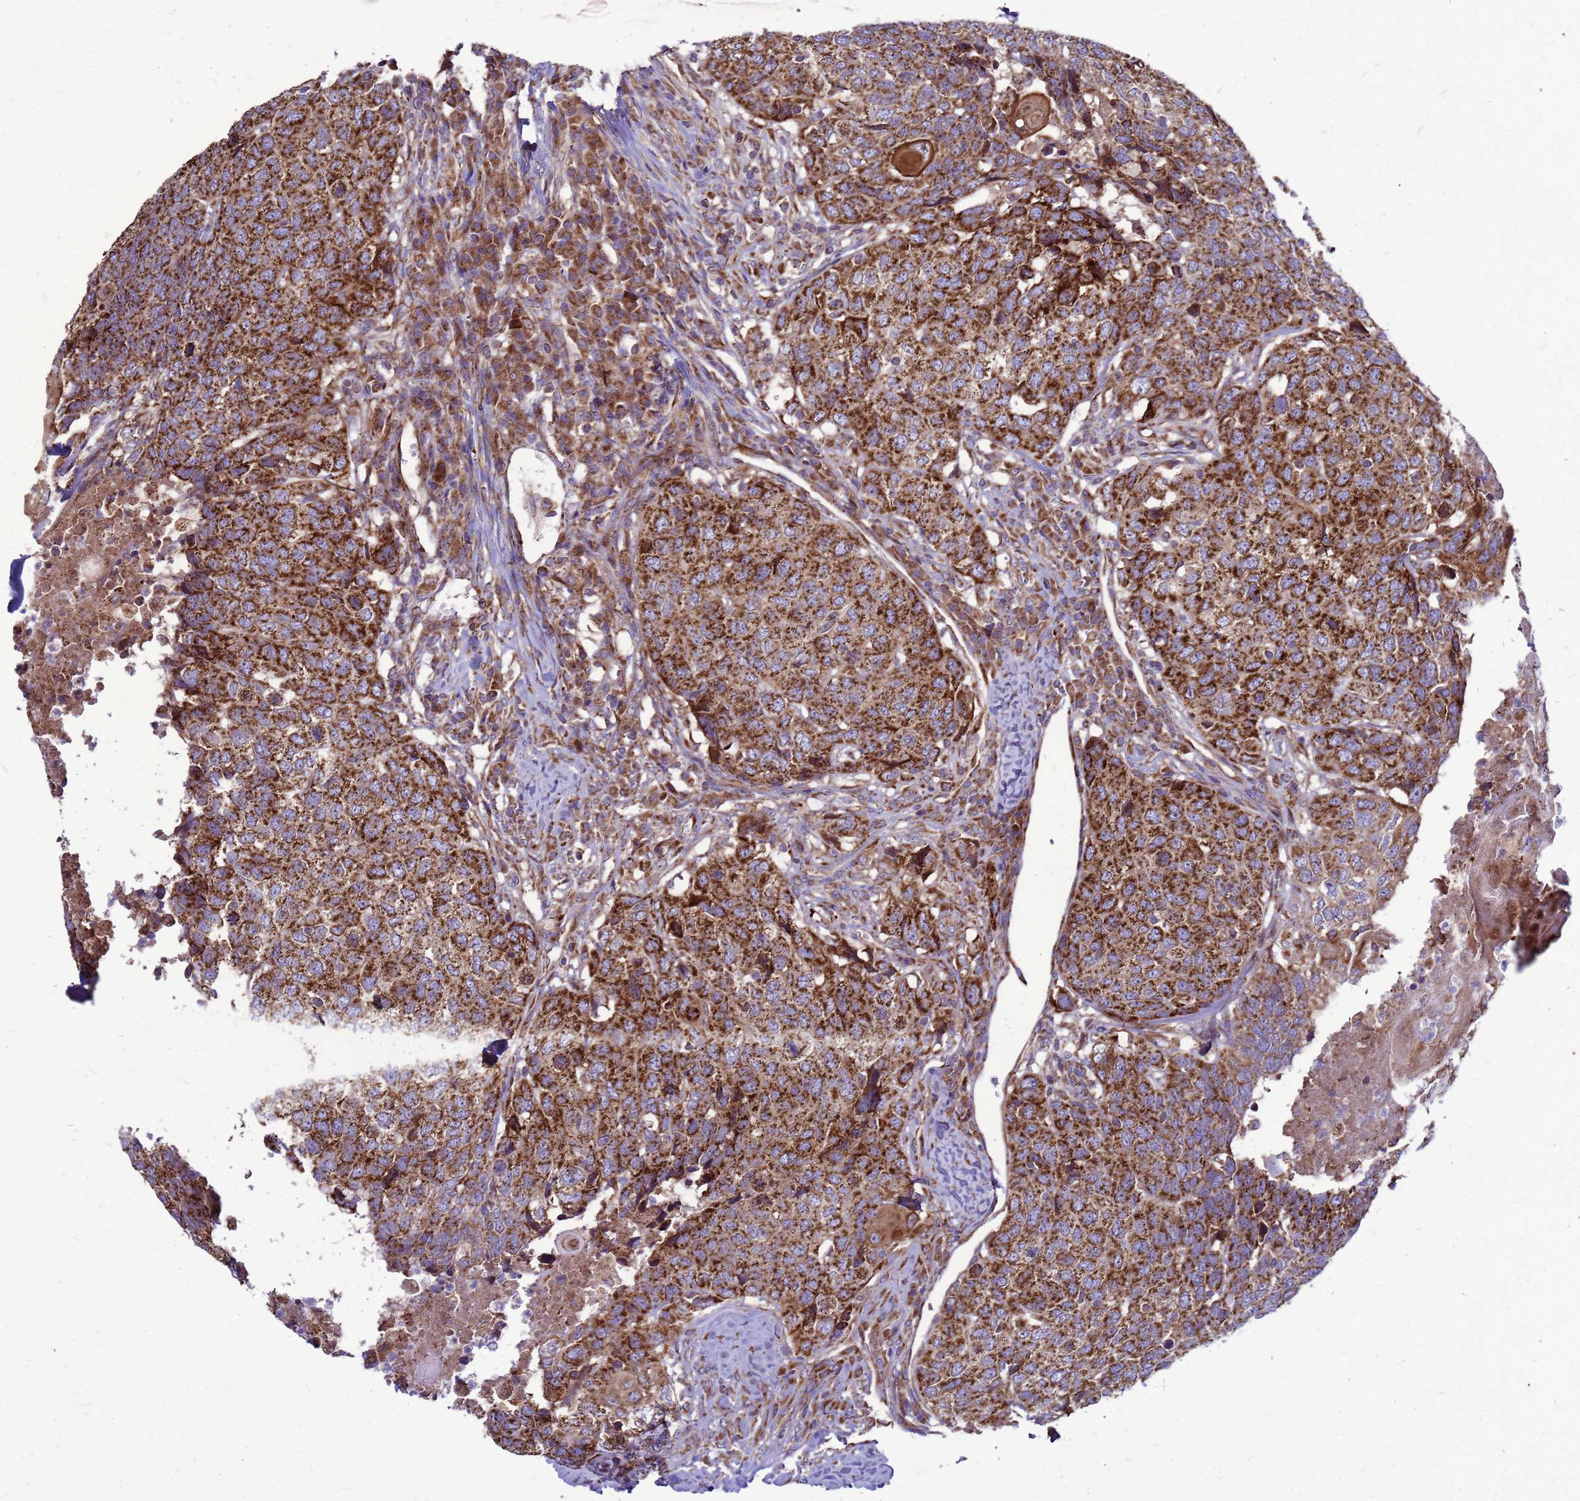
{"staining": {"intensity": "strong", "quantity": ">75%", "location": "cytoplasmic/membranous"}, "tissue": "head and neck cancer", "cell_type": "Tumor cells", "image_type": "cancer", "snomed": [{"axis": "morphology", "description": "Squamous cell carcinoma, NOS"}, {"axis": "topography", "description": "Head-Neck"}], "caption": "Tumor cells reveal strong cytoplasmic/membranous expression in approximately >75% of cells in head and neck cancer. Ihc stains the protein of interest in brown and the nuclei are stained blue.", "gene": "FSTL4", "patient": {"sex": "male", "age": 66}}